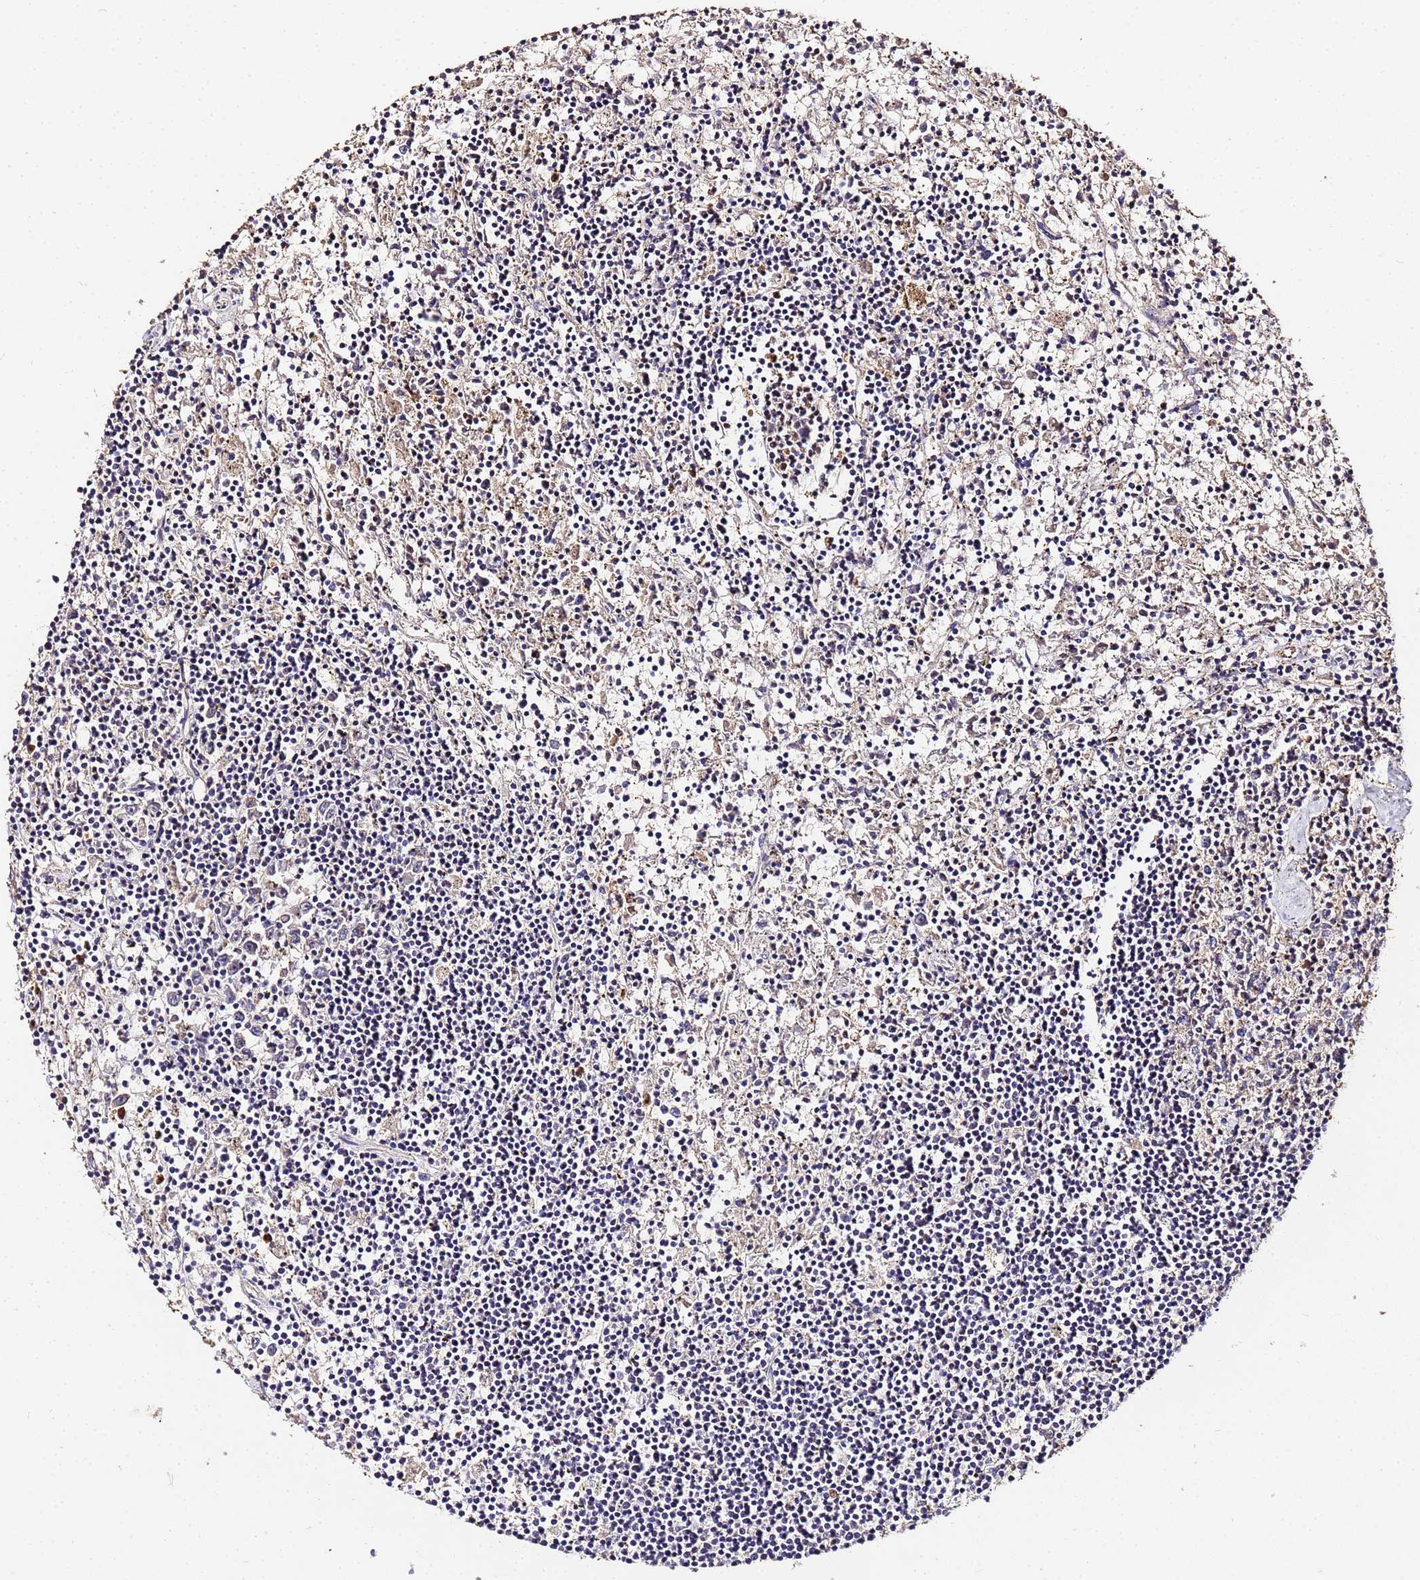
{"staining": {"intensity": "negative", "quantity": "none", "location": "none"}, "tissue": "lymphoma", "cell_type": "Tumor cells", "image_type": "cancer", "snomed": [{"axis": "morphology", "description": "Malignant lymphoma, non-Hodgkin's type, Low grade"}, {"axis": "topography", "description": "Spleen"}], "caption": "IHC micrograph of neoplastic tissue: human malignant lymphoma, non-Hodgkin's type (low-grade) stained with DAB reveals no significant protein expression in tumor cells.", "gene": "MTERF1", "patient": {"sex": "male", "age": 76}}